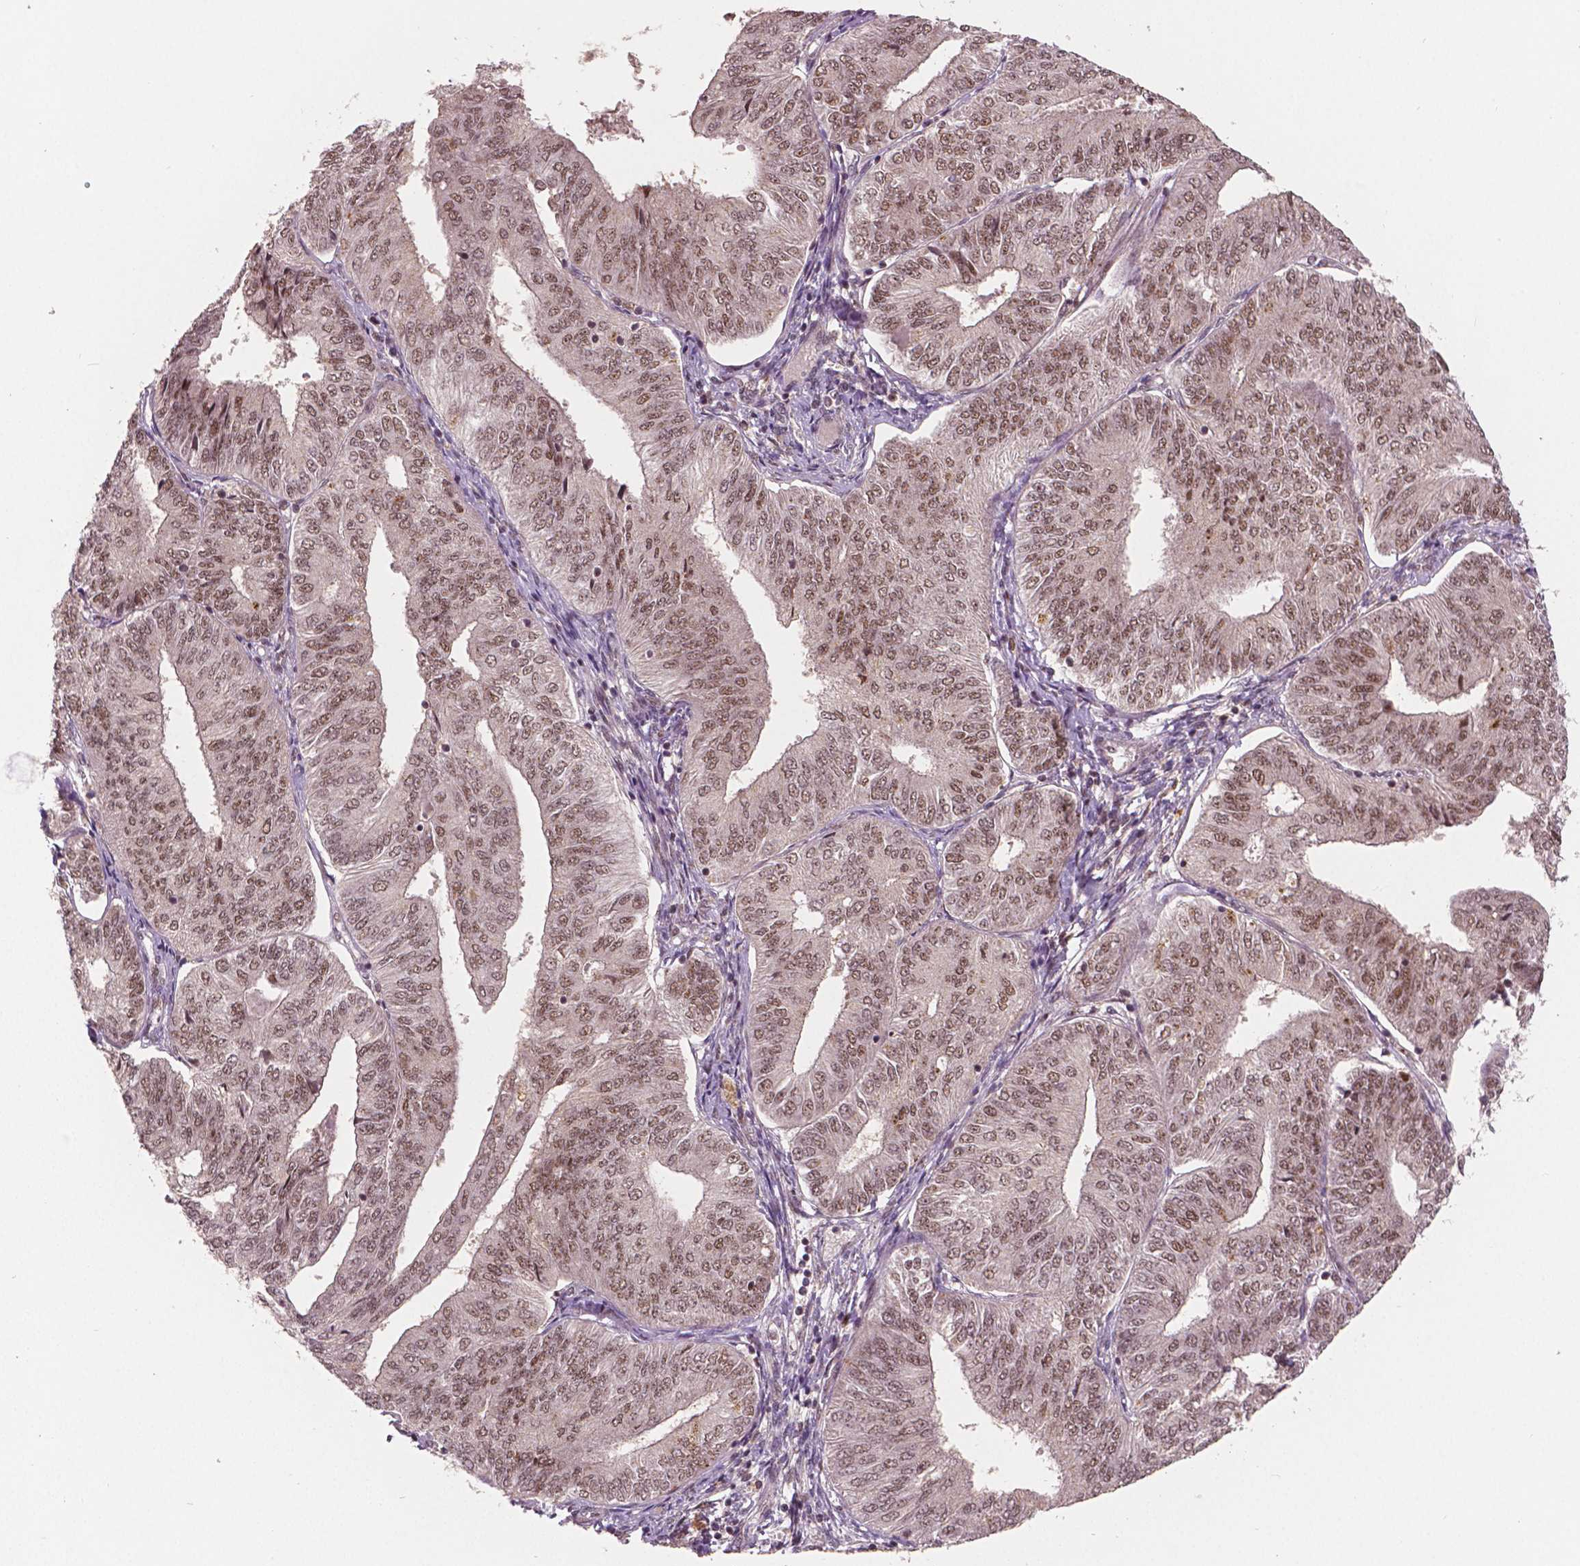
{"staining": {"intensity": "moderate", "quantity": ">75%", "location": "nuclear"}, "tissue": "endometrial cancer", "cell_type": "Tumor cells", "image_type": "cancer", "snomed": [{"axis": "morphology", "description": "Adenocarcinoma, NOS"}, {"axis": "topography", "description": "Endometrium"}], "caption": "High-magnification brightfield microscopy of endometrial cancer stained with DAB (brown) and counterstained with hematoxylin (blue). tumor cells exhibit moderate nuclear staining is present in approximately>75% of cells.", "gene": "NSD2", "patient": {"sex": "female", "age": 58}}